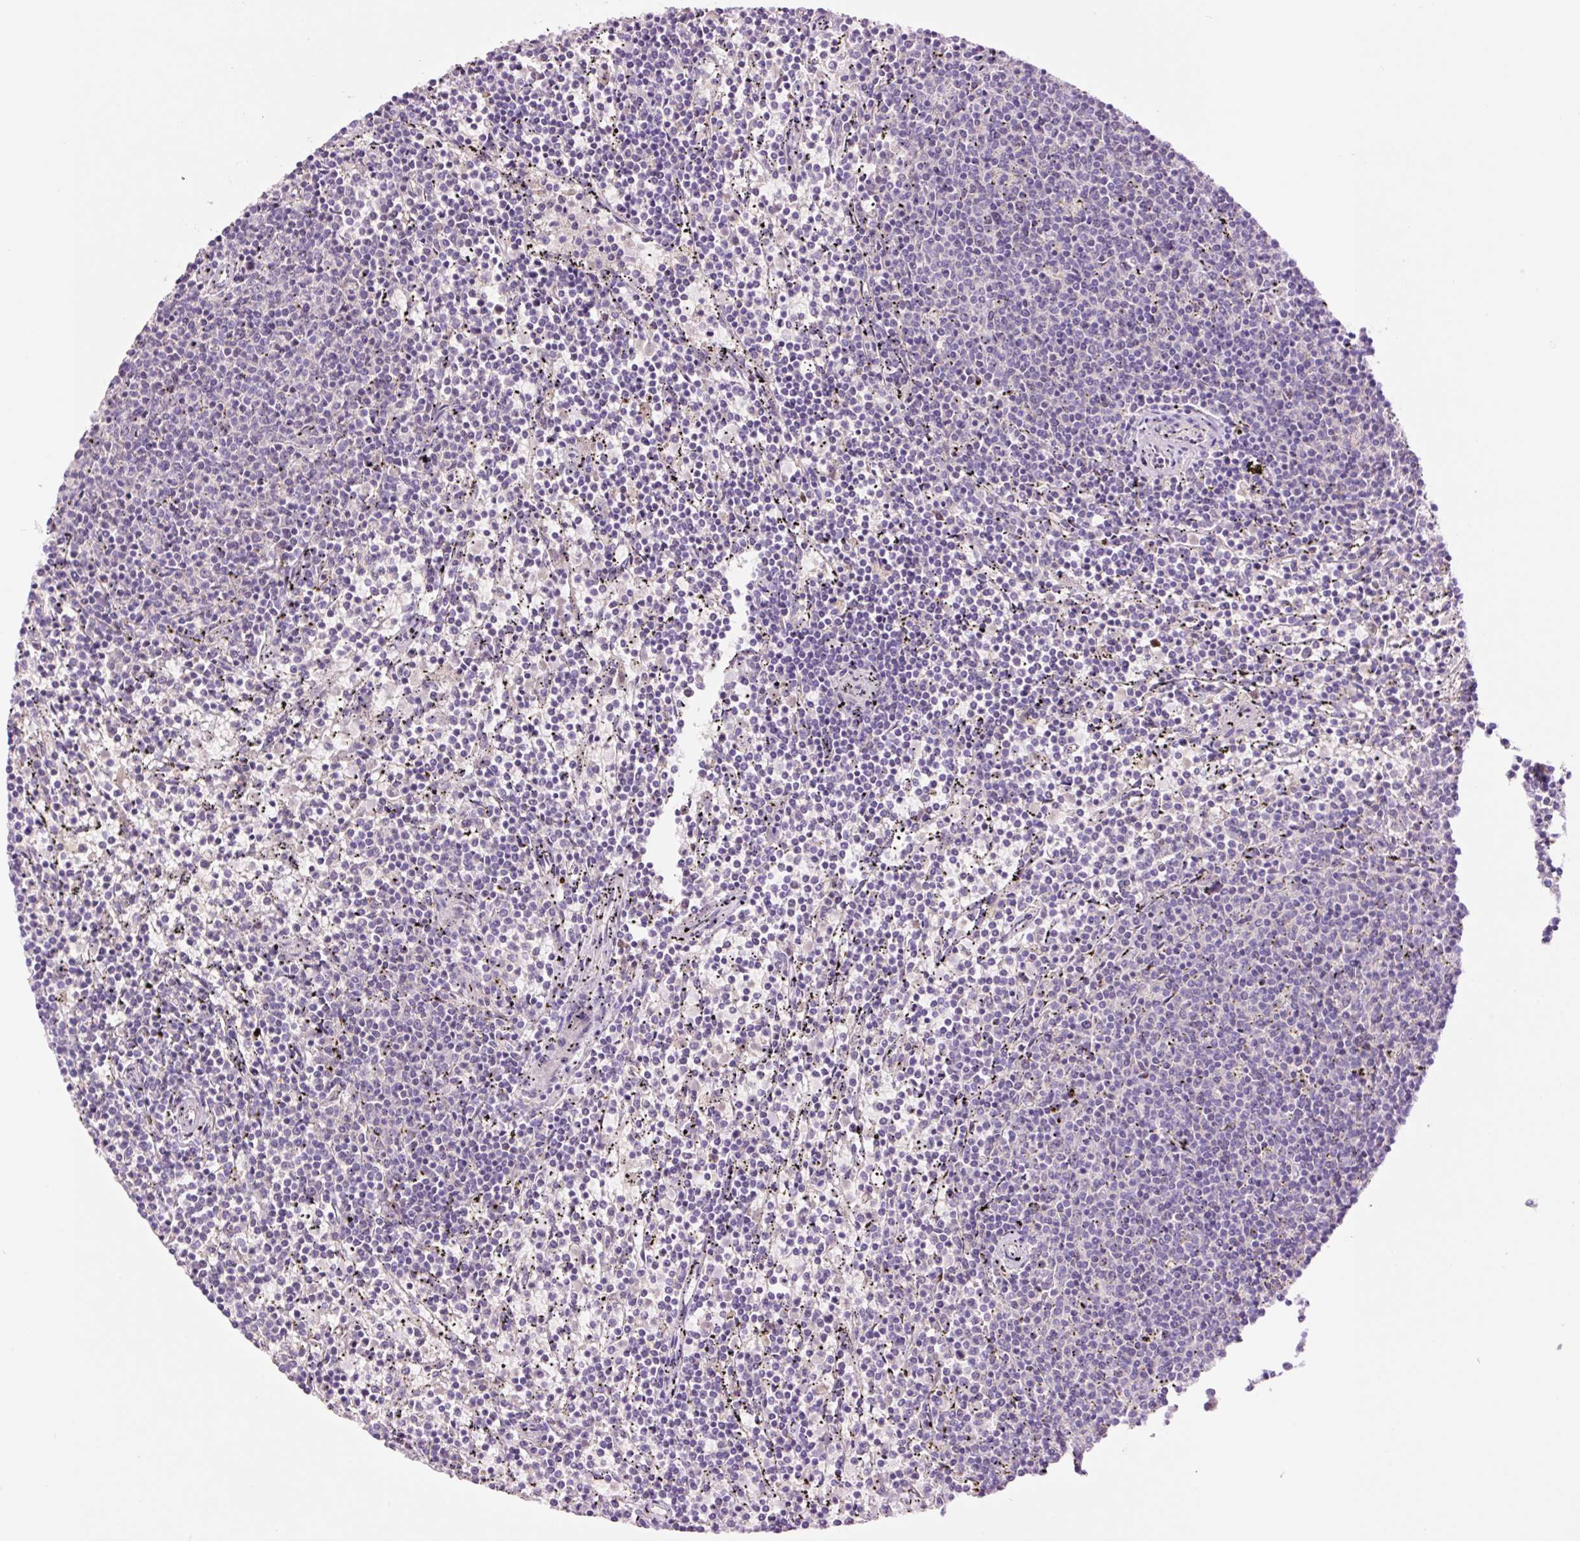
{"staining": {"intensity": "negative", "quantity": "none", "location": "none"}, "tissue": "lymphoma", "cell_type": "Tumor cells", "image_type": "cancer", "snomed": [{"axis": "morphology", "description": "Malignant lymphoma, non-Hodgkin's type, Low grade"}, {"axis": "topography", "description": "Spleen"}], "caption": "Histopathology image shows no protein expression in tumor cells of malignant lymphoma, non-Hodgkin's type (low-grade) tissue.", "gene": "DPPA4", "patient": {"sex": "female", "age": 50}}